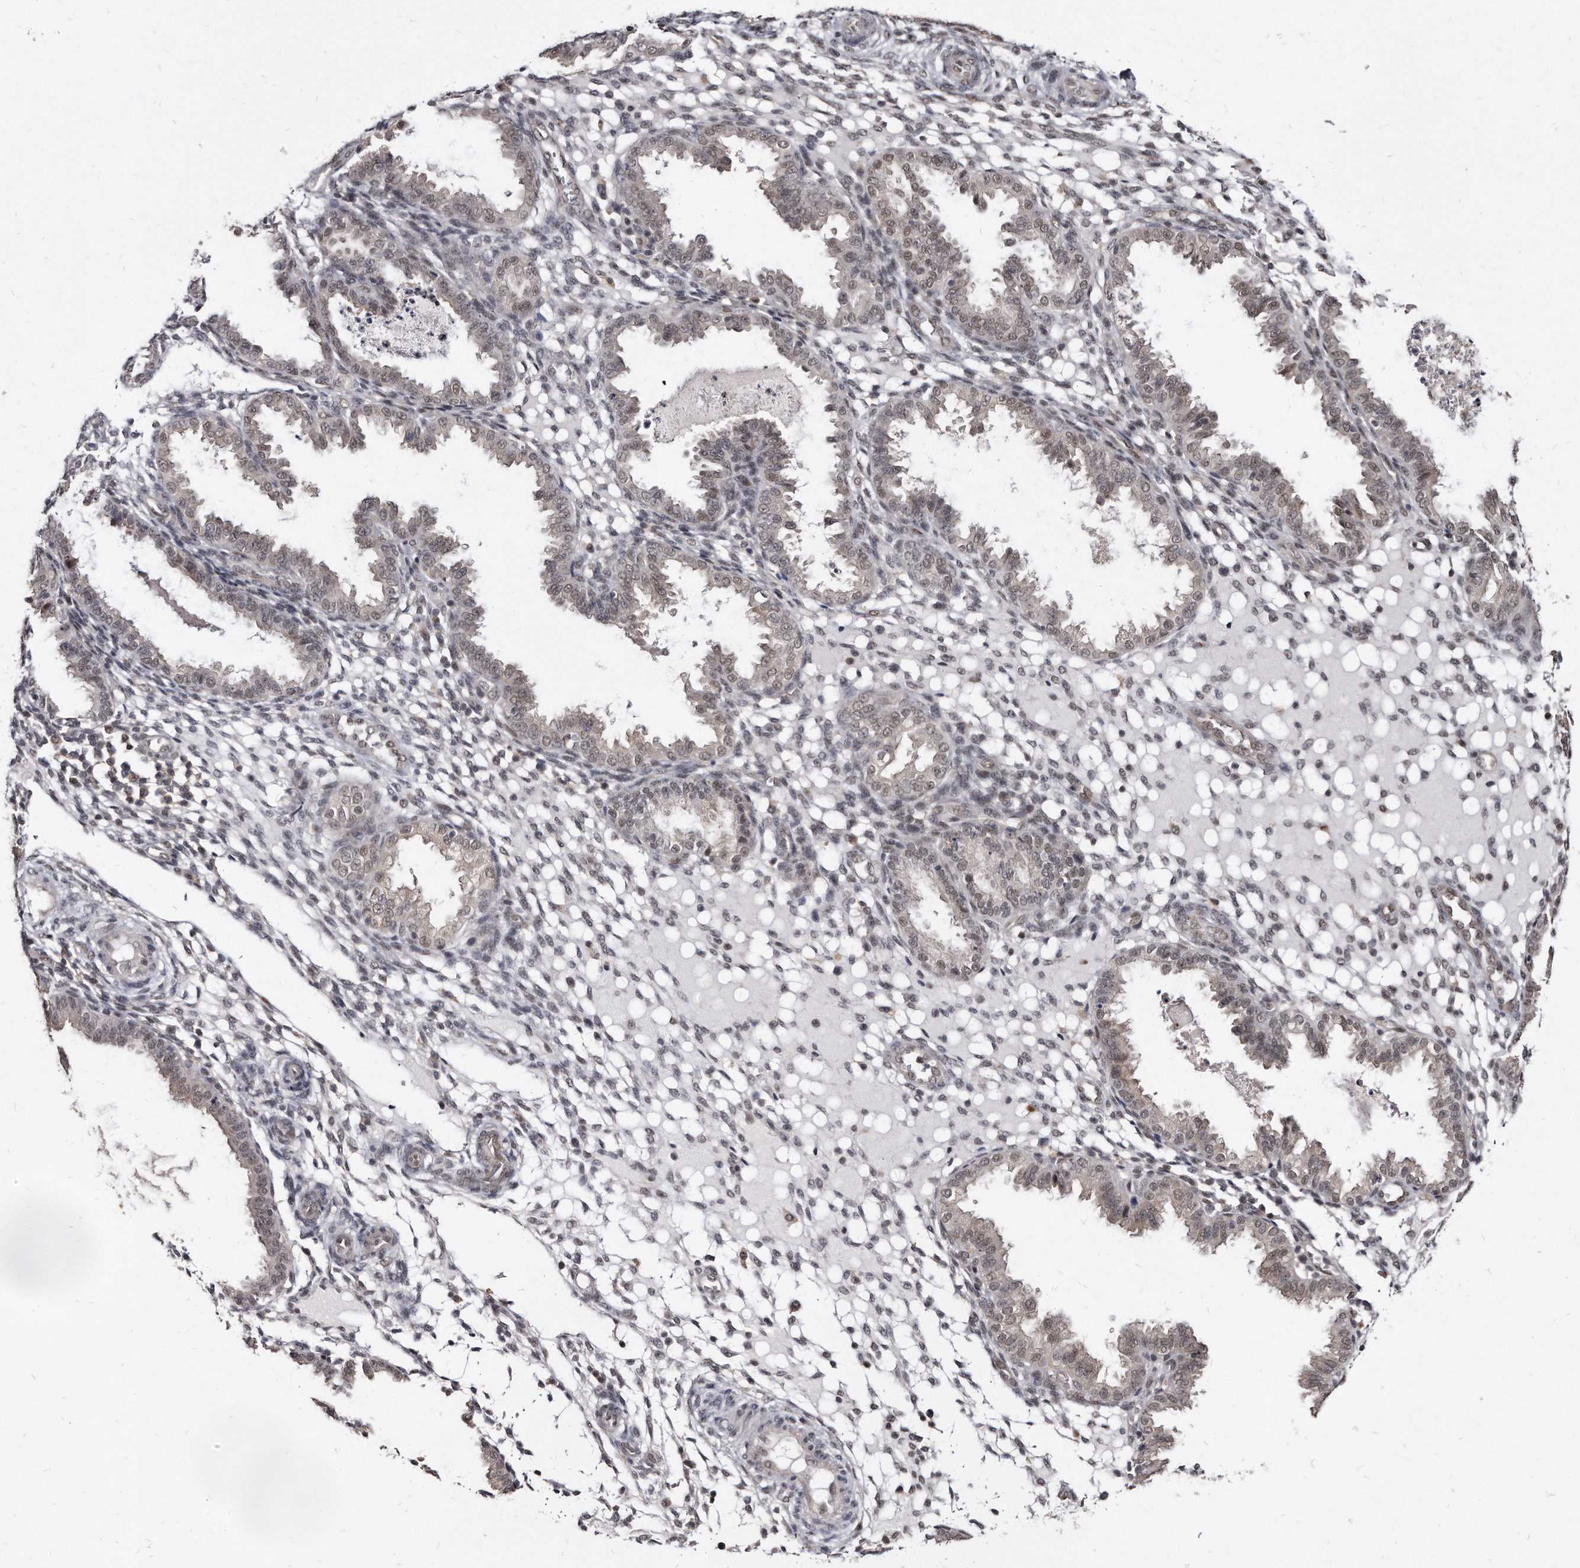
{"staining": {"intensity": "negative", "quantity": "none", "location": "none"}, "tissue": "endometrium", "cell_type": "Cells in endometrial stroma", "image_type": "normal", "snomed": [{"axis": "morphology", "description": "Normal tissue, NOS"}, {"axis": "topography", "description": "Endometrium"}], "caption": "Immunohistochemical staining of normal endometrium displays no significant expression in cells in endometrial stroma. (Stains: DAB immunohistochemistry with hematoxylin counter stain, Microscopy: brightfield microscopy at high magnification).", "gene": "KLHDC3", "patient": {"sex": "female", "age": 33}}